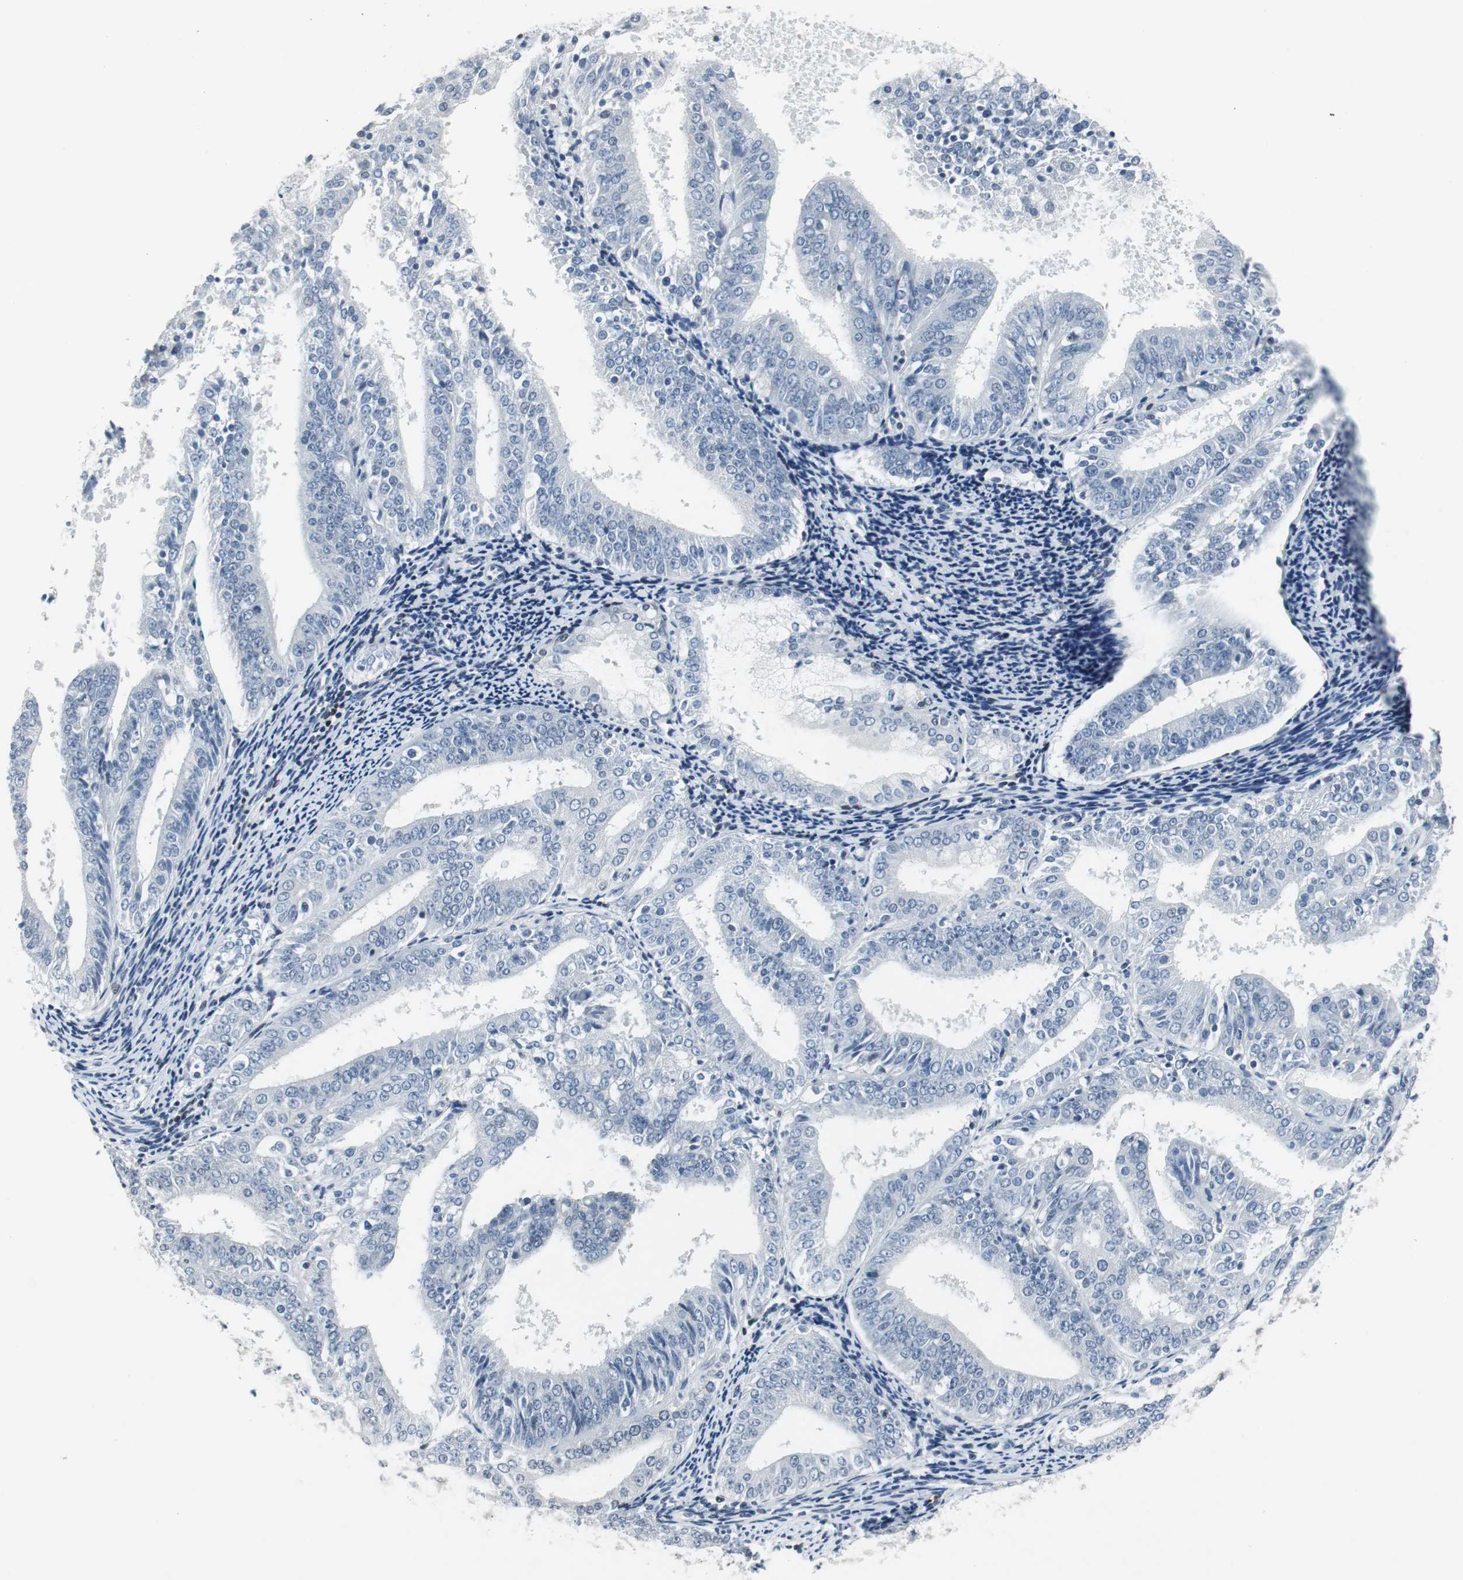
{"staining": {"intensity": "negative", "quantity": "none", "location": "none"}, "tissue": "endometrial cancer", "cell_type": "Tumor cells", "image_type": "cancer", "snomed": [{"axis": "morphology", "description": "Adenocarcinoma, NOS"}, {"axis": "topography", "description": "Endometrium"}], "caption": "Endometrial adenocarcinoma was stained to show a protein in brown. There is no significant staining in tumor cells.", "gene": "ELK1", "patient": {"sex": "female", "age": 63}}